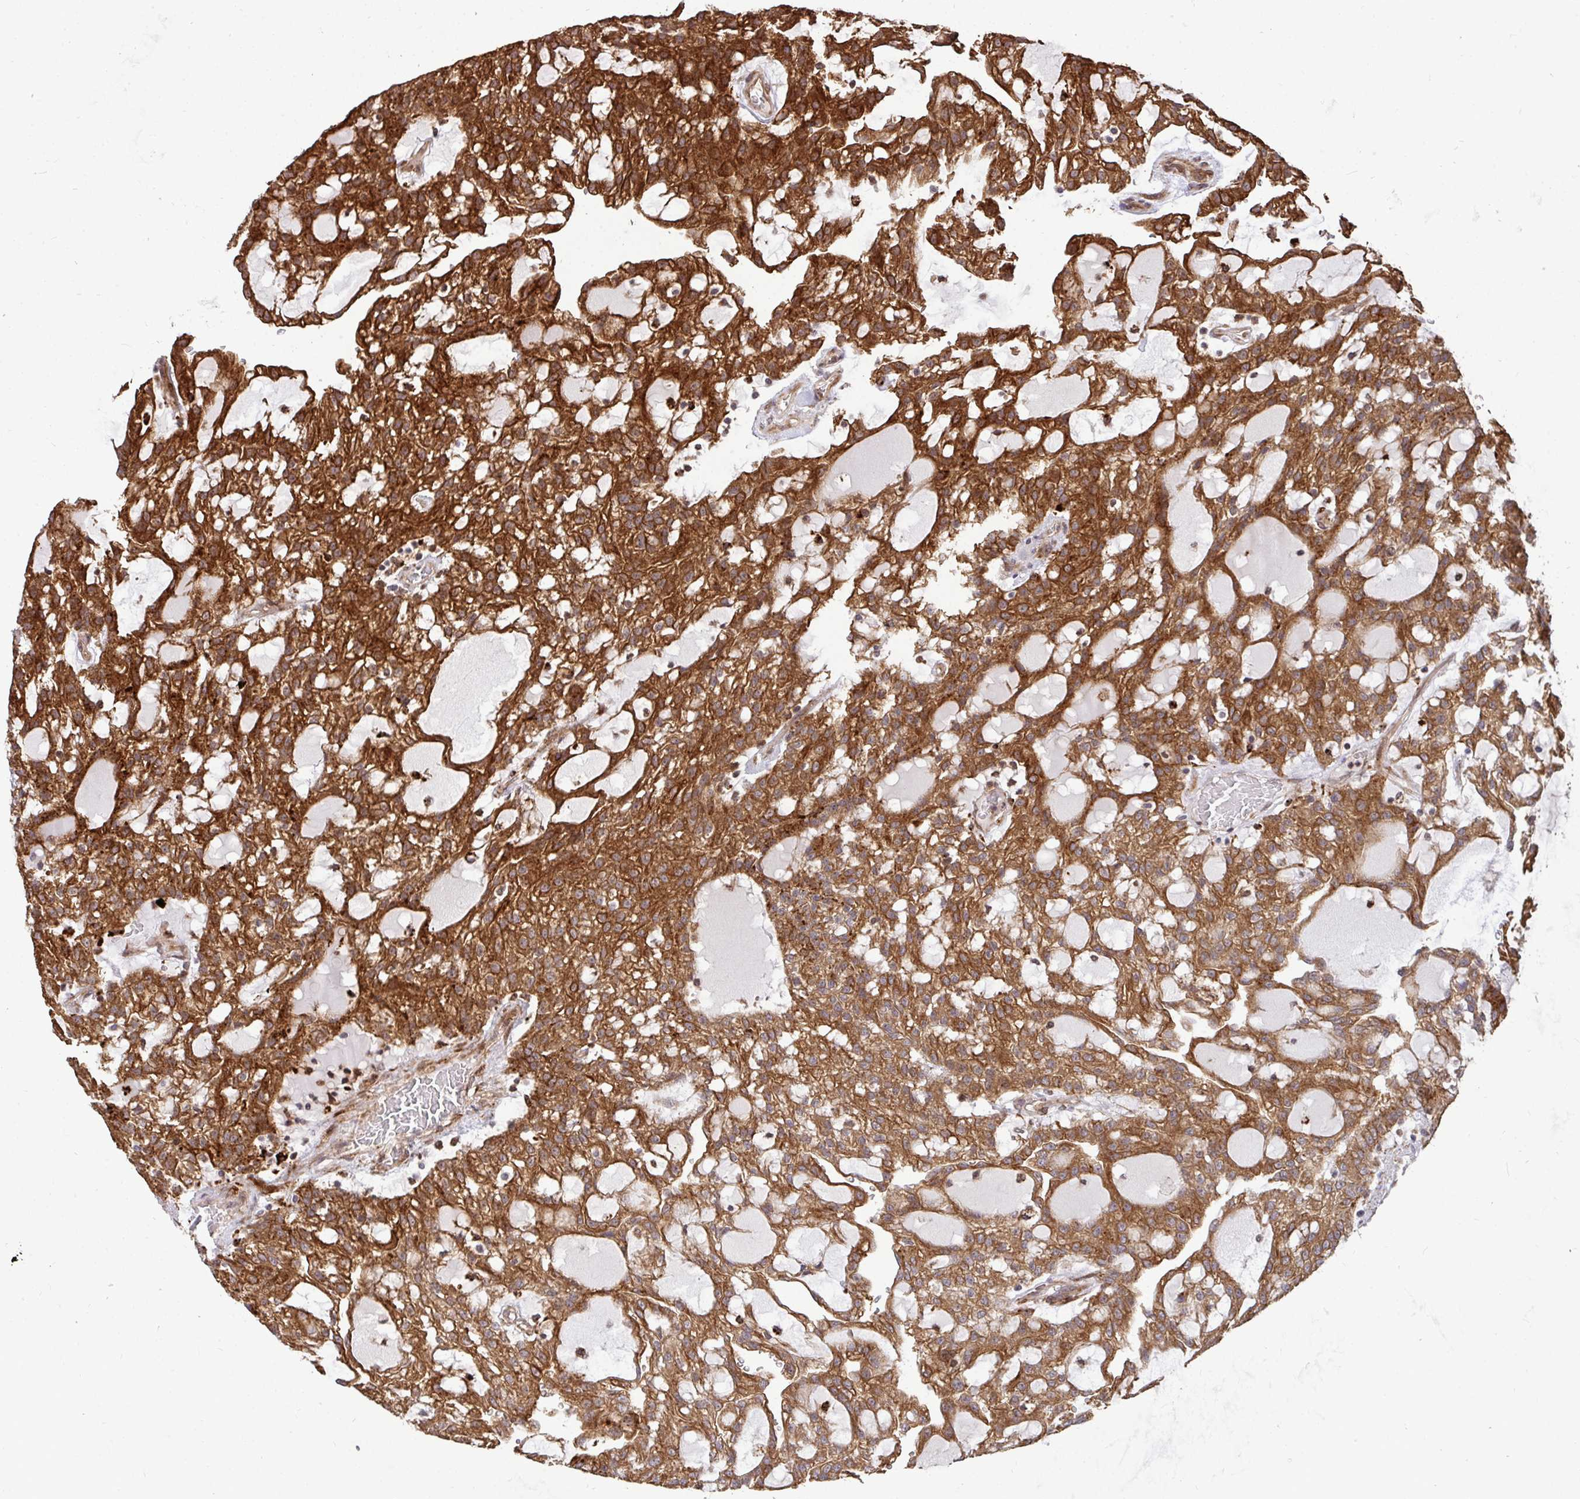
{"staining": {"intensity": "strong", "quantity": ">75%", "location": "cytoplasmic/membranous"}, "tissue": "renal cancer", "cell_type": "Tumor cells", "image_type": "cancer", "snomed": [{"axis": "morphology", "description": "Adenocarcinoma, NOS"}, {"axis": "topography", "description": "Kidney"}], "caption": "Renal adenocarcinoma stained with DAB (3,3'-diaminobenzidine) immunohistochemistry (IHC) shows high levels of strong cytoplasmic/membranous positivity in approximately >75% of tumor cells.", "gene": "TRIM44", "patient": {"sex": "male", "age": 63}}